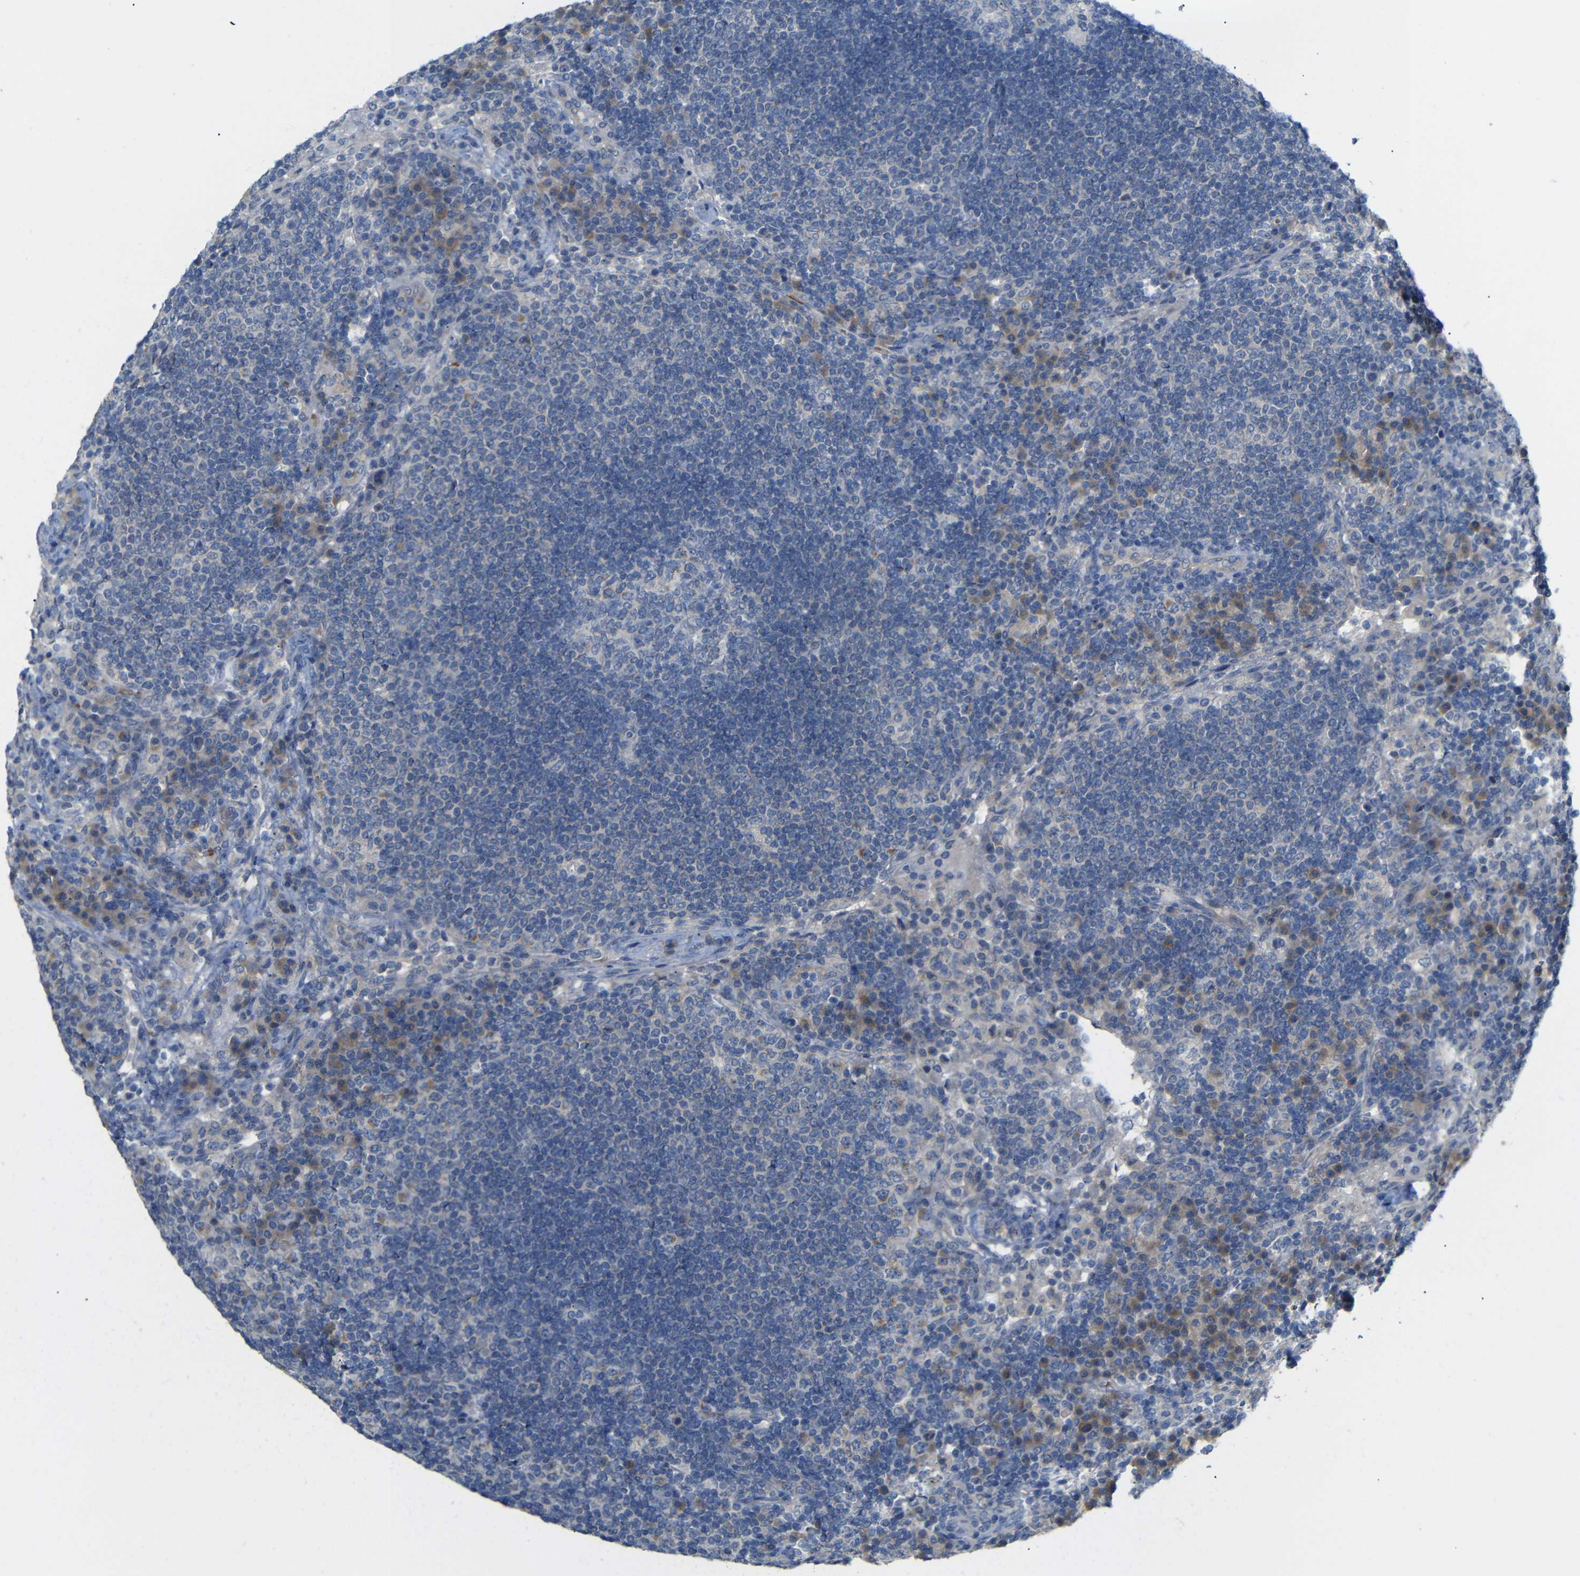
{"staining": {"intensity": "weak", "quantity": "<25%", "location": "cytoplasmic/membranous"}, "tissue": "lymph node", "cell_type": "Germinal center cells", "image_type": "normal", "snomed": [{"axis": "morphology", "description": "Normal tissue, NOS"}, {"axis": "topography", "description": "Lymph node"}], "caption": "IHC histopathology image of unremarkable lymph node: lymph node stained with DAB displays no significant protein expression in germinal center cells. The staining was performed using DAB (3,3'-diaminobenzidine) to visualize the protein expression in brown, while the nuclei were stained in blue with hematoxylin (Magnification: 20x).", "gene": "TBC1D32", "patient": {"sex": "female", "age": 53}}